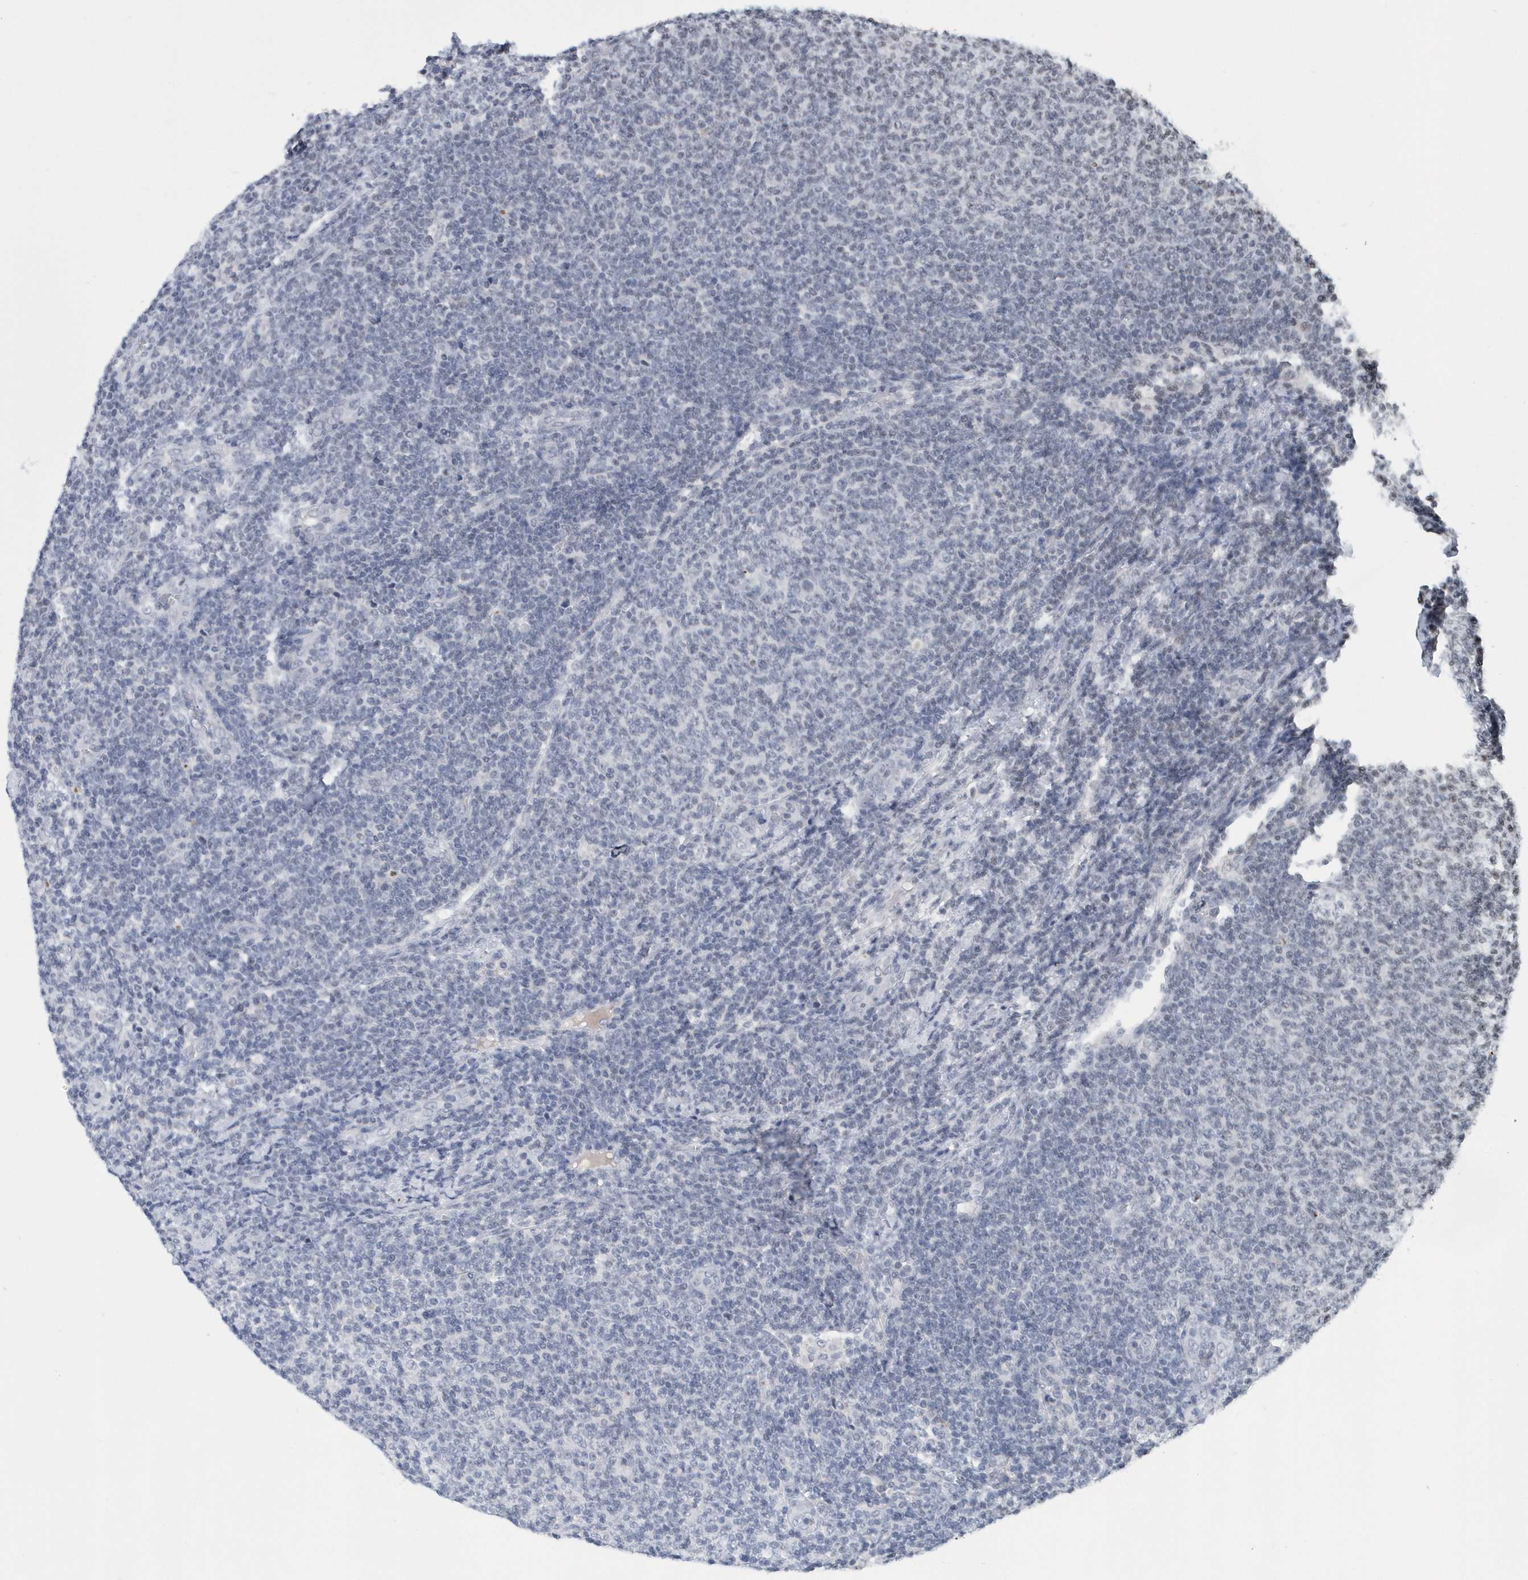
{"staining": {"intensity": "negative", "quantity": "none", "location": "none"}, "tissue": "lymphoma", "cell_type": "Tumor cells", "image_type": "cancer", "snomed": [{"axis": "morphology", "description": "Malignant lymphoma, non-Hodgkin's type, Low grade"}, {"axis": "topography", "description": "Lymph node"}], "caption": "An immunohistochemistry histopathology image of lymphoma is shown. There is no staining in tumor cells of lymphoma.", "gene": "VWA5B2", "patient": {"sex": "male", "age": 66}}